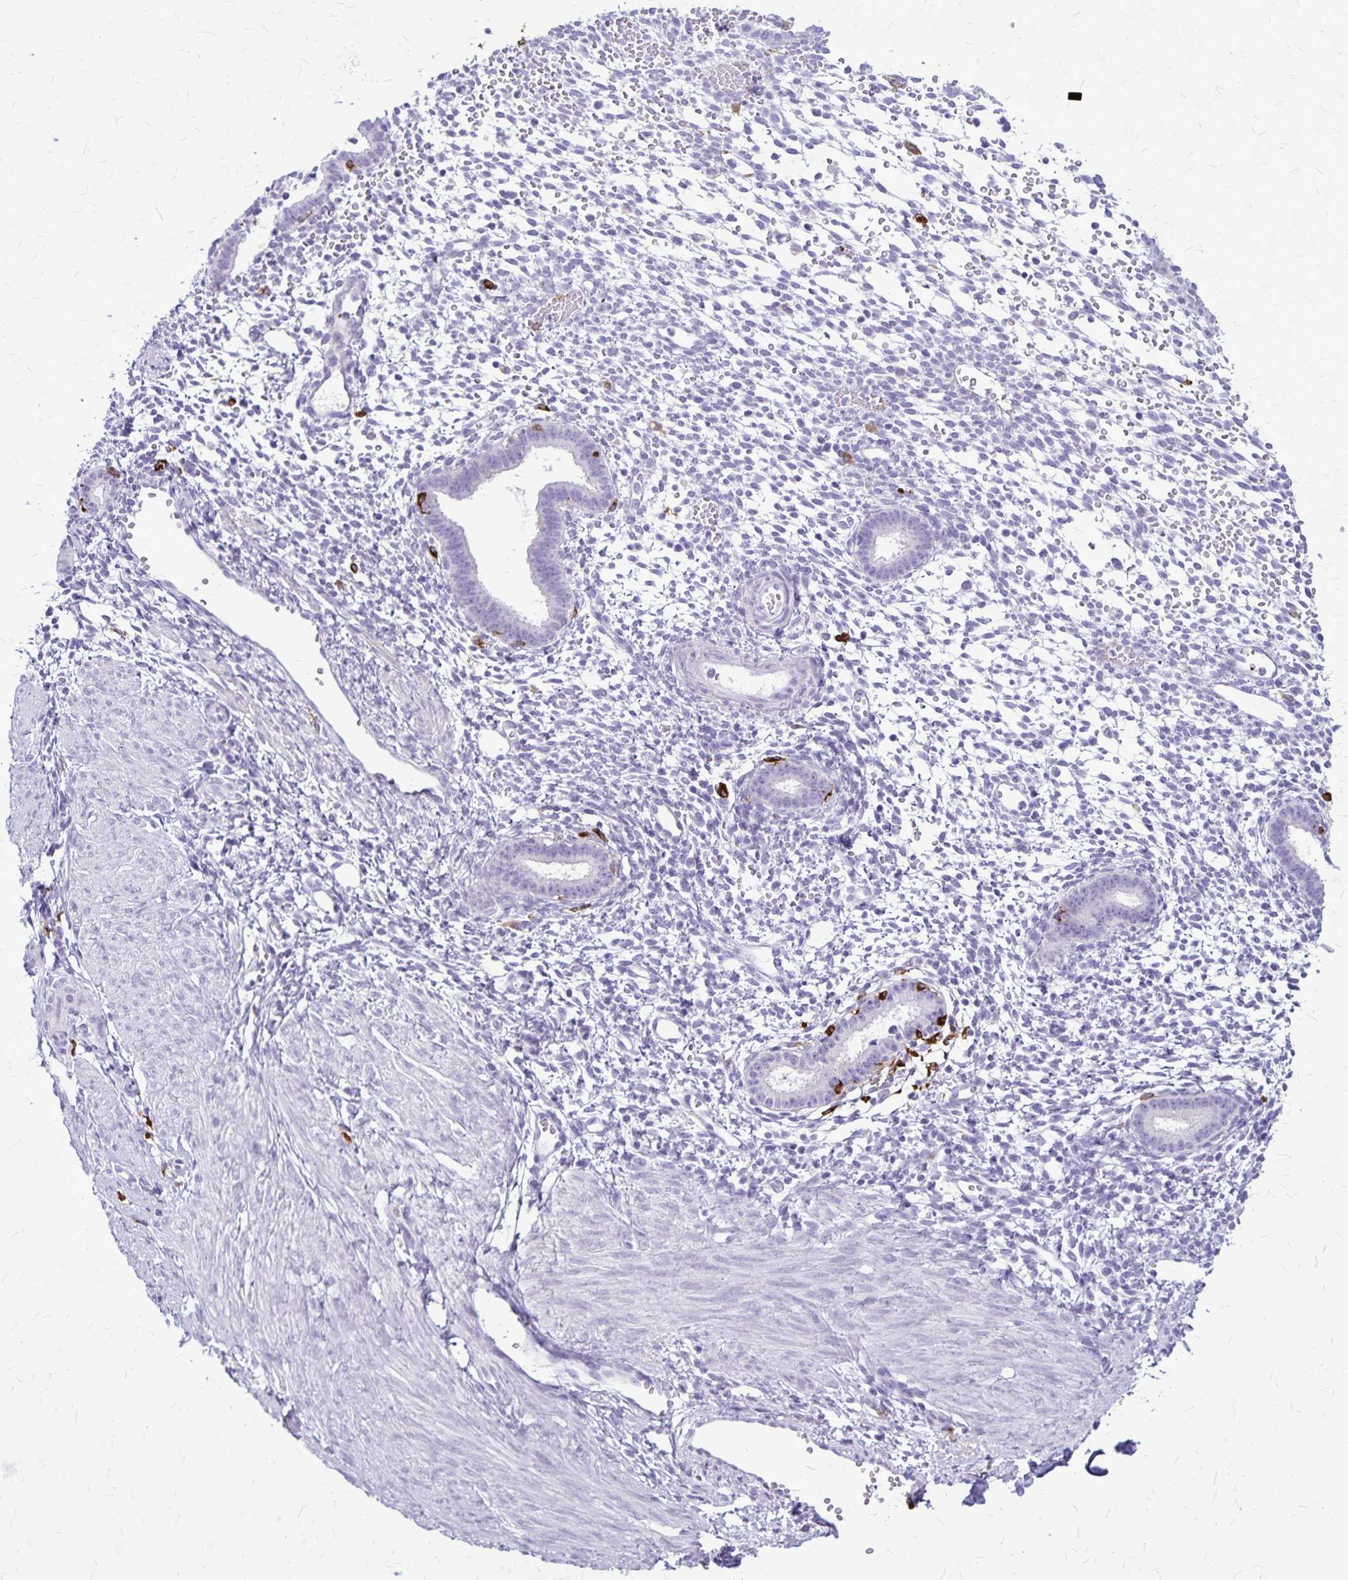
{"staining": {"intensity": "negative", "quantity": "none", "location": "none"}, "tissue": "endometrium", "cell_type": "Cells in endometrial stroma", "image_type": "normal", "snomed": [{"axis": "morphology", "description": "Normal tissue, NOS"}, {"axis": "topography", "description": "Endometrium"}], "caption": "Immunohistochemical staining of benign human endometrium exhibits no significant positivity in cells in endometrial stroma. The staining is performed using DAB brown chromogen with nuclei counter-stained in using hematoxylin.", "gene": "RTN1", "patient": {"sex": "female", "age": 36}}